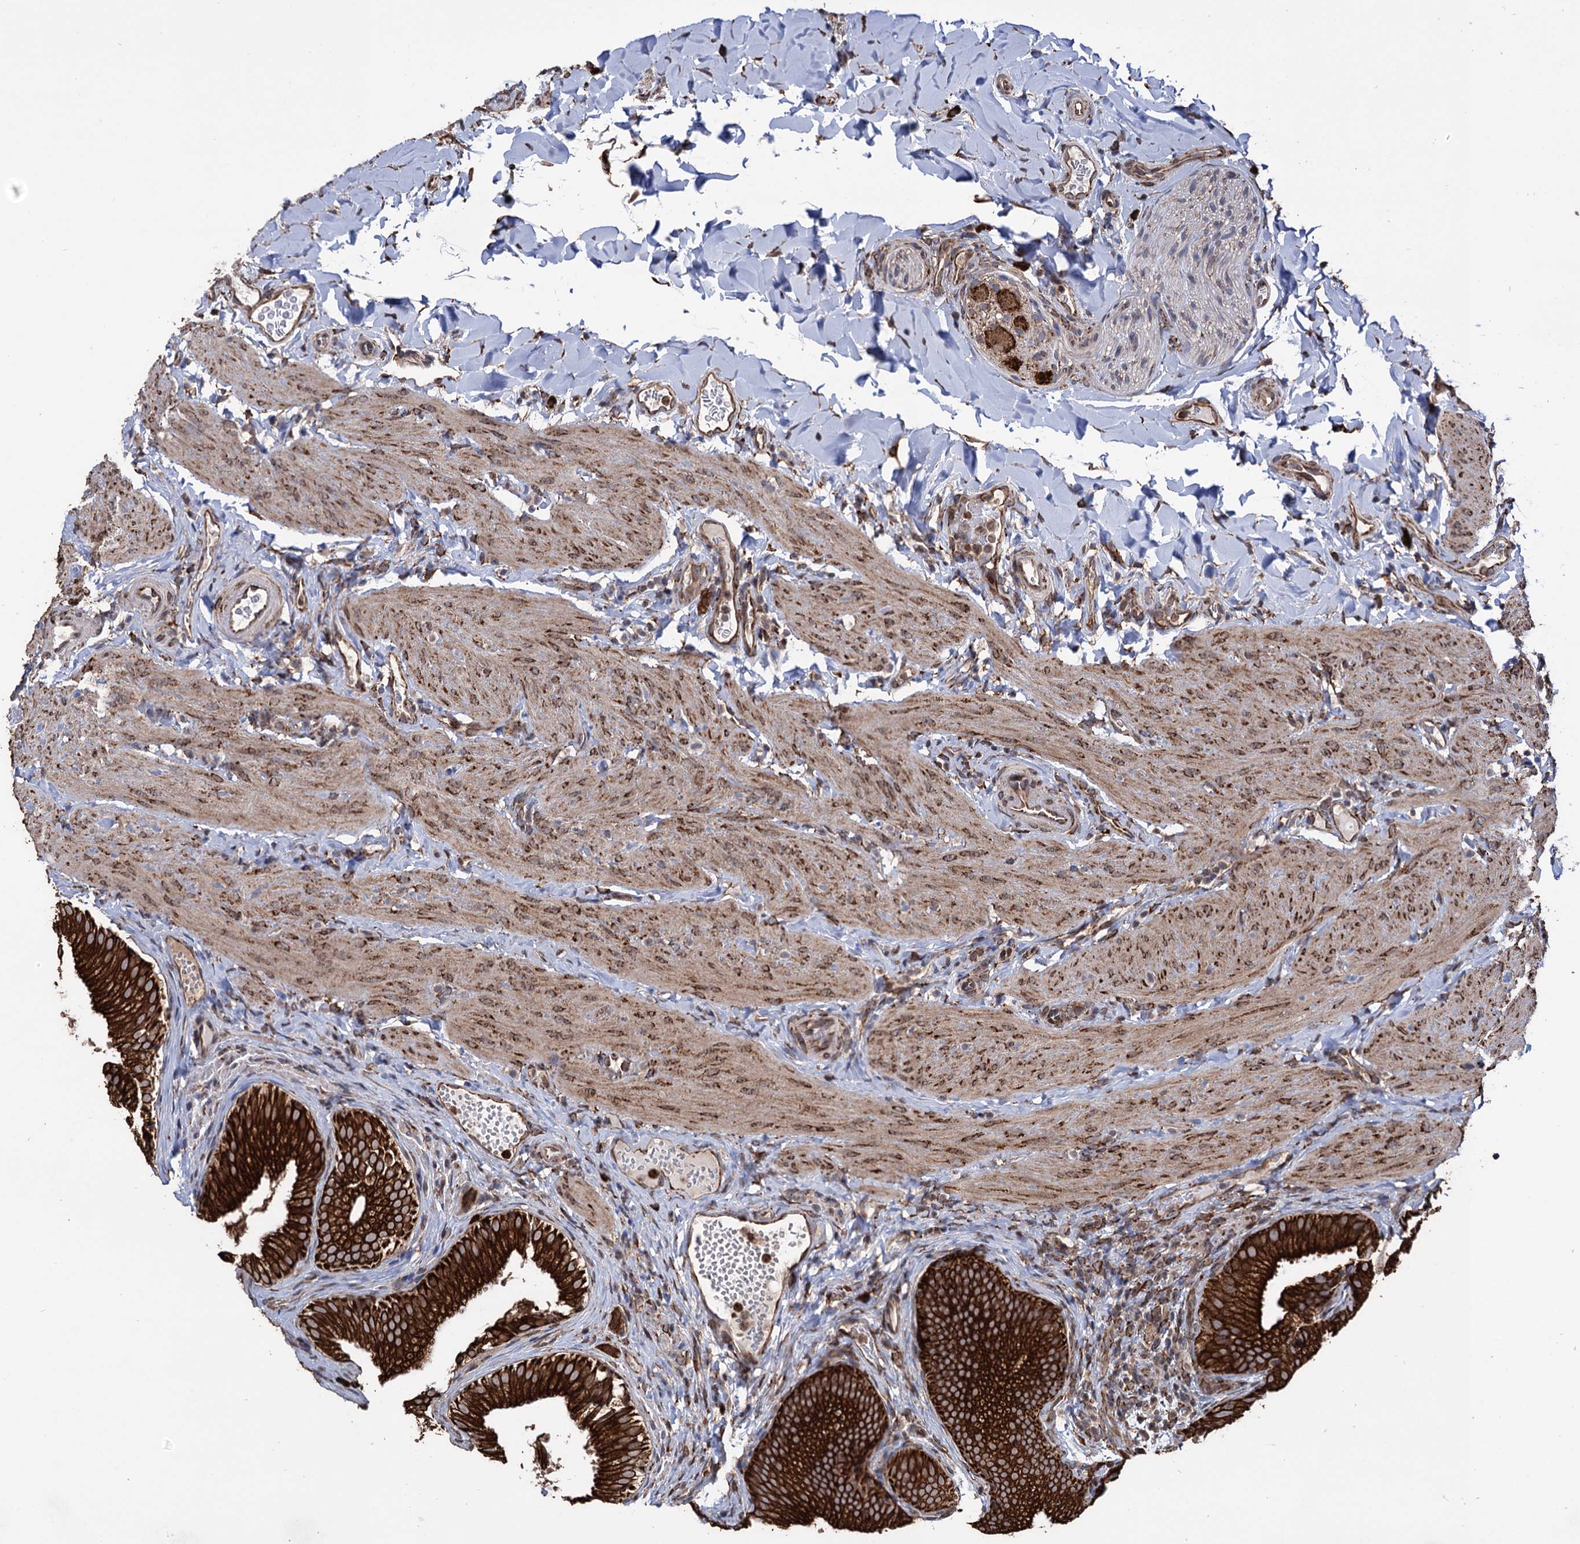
{"staining": {"intensity": "strong", "quantity": ">75%", "location": "cytoplasmic/membranous"}, "tissue": "gallbladder", "cell_type": "Glandular cells", "image_type": "normal", "snomed": [{"axis": "morphology", "description": "Normal tissue, NOS"}, {"axis": "topography", "description": "Gallbladder"}], "caption": "DAB immunohistochemical staining of benign human gallbladder displays strong cytoplasmic/membranous protein expression in about >75% of glandular cells.", "gene": "CDAN1", "patient": {"sex": "female", "age": 30}}